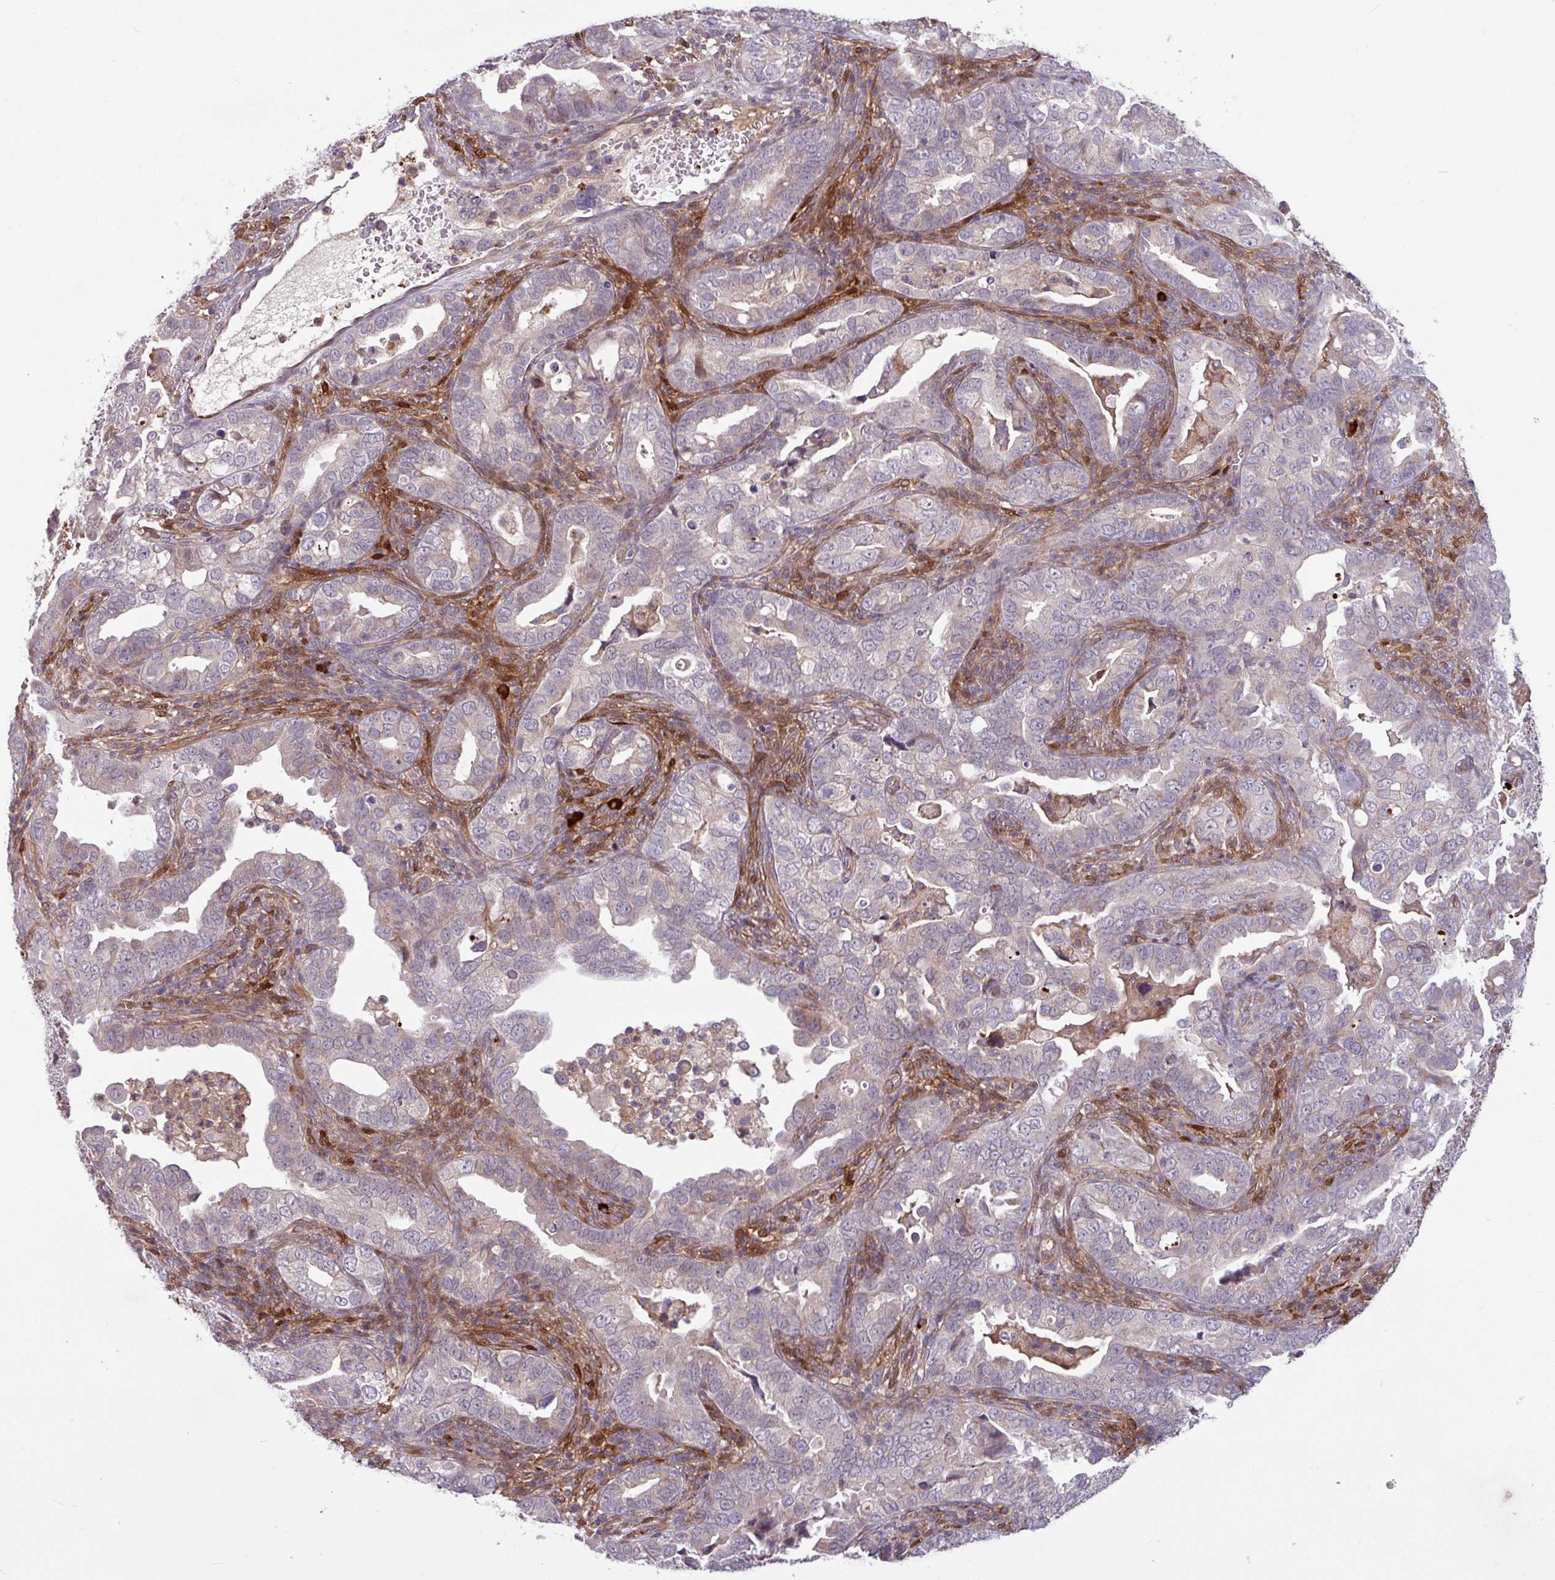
{"staining": {"intensity": "weak", "quantity": "<25%", "location": "cytoplasmic/membranous"}, "tissue": "endometrial cancer", "cell_type": "Tumor cells", "image_type": "cancer", "snomed": [{"axis": "morphology", "description": "Adenocarcinoma, NOS"}, {"axis": "topography", "description": "Endometrium"}], "caption": "The image displays no significant positivity in tumor cells of endometrial cancer (adenocarcinoma).", "gene": "B4GALNT4", "patient": {"sex": "female", "age": 57}}